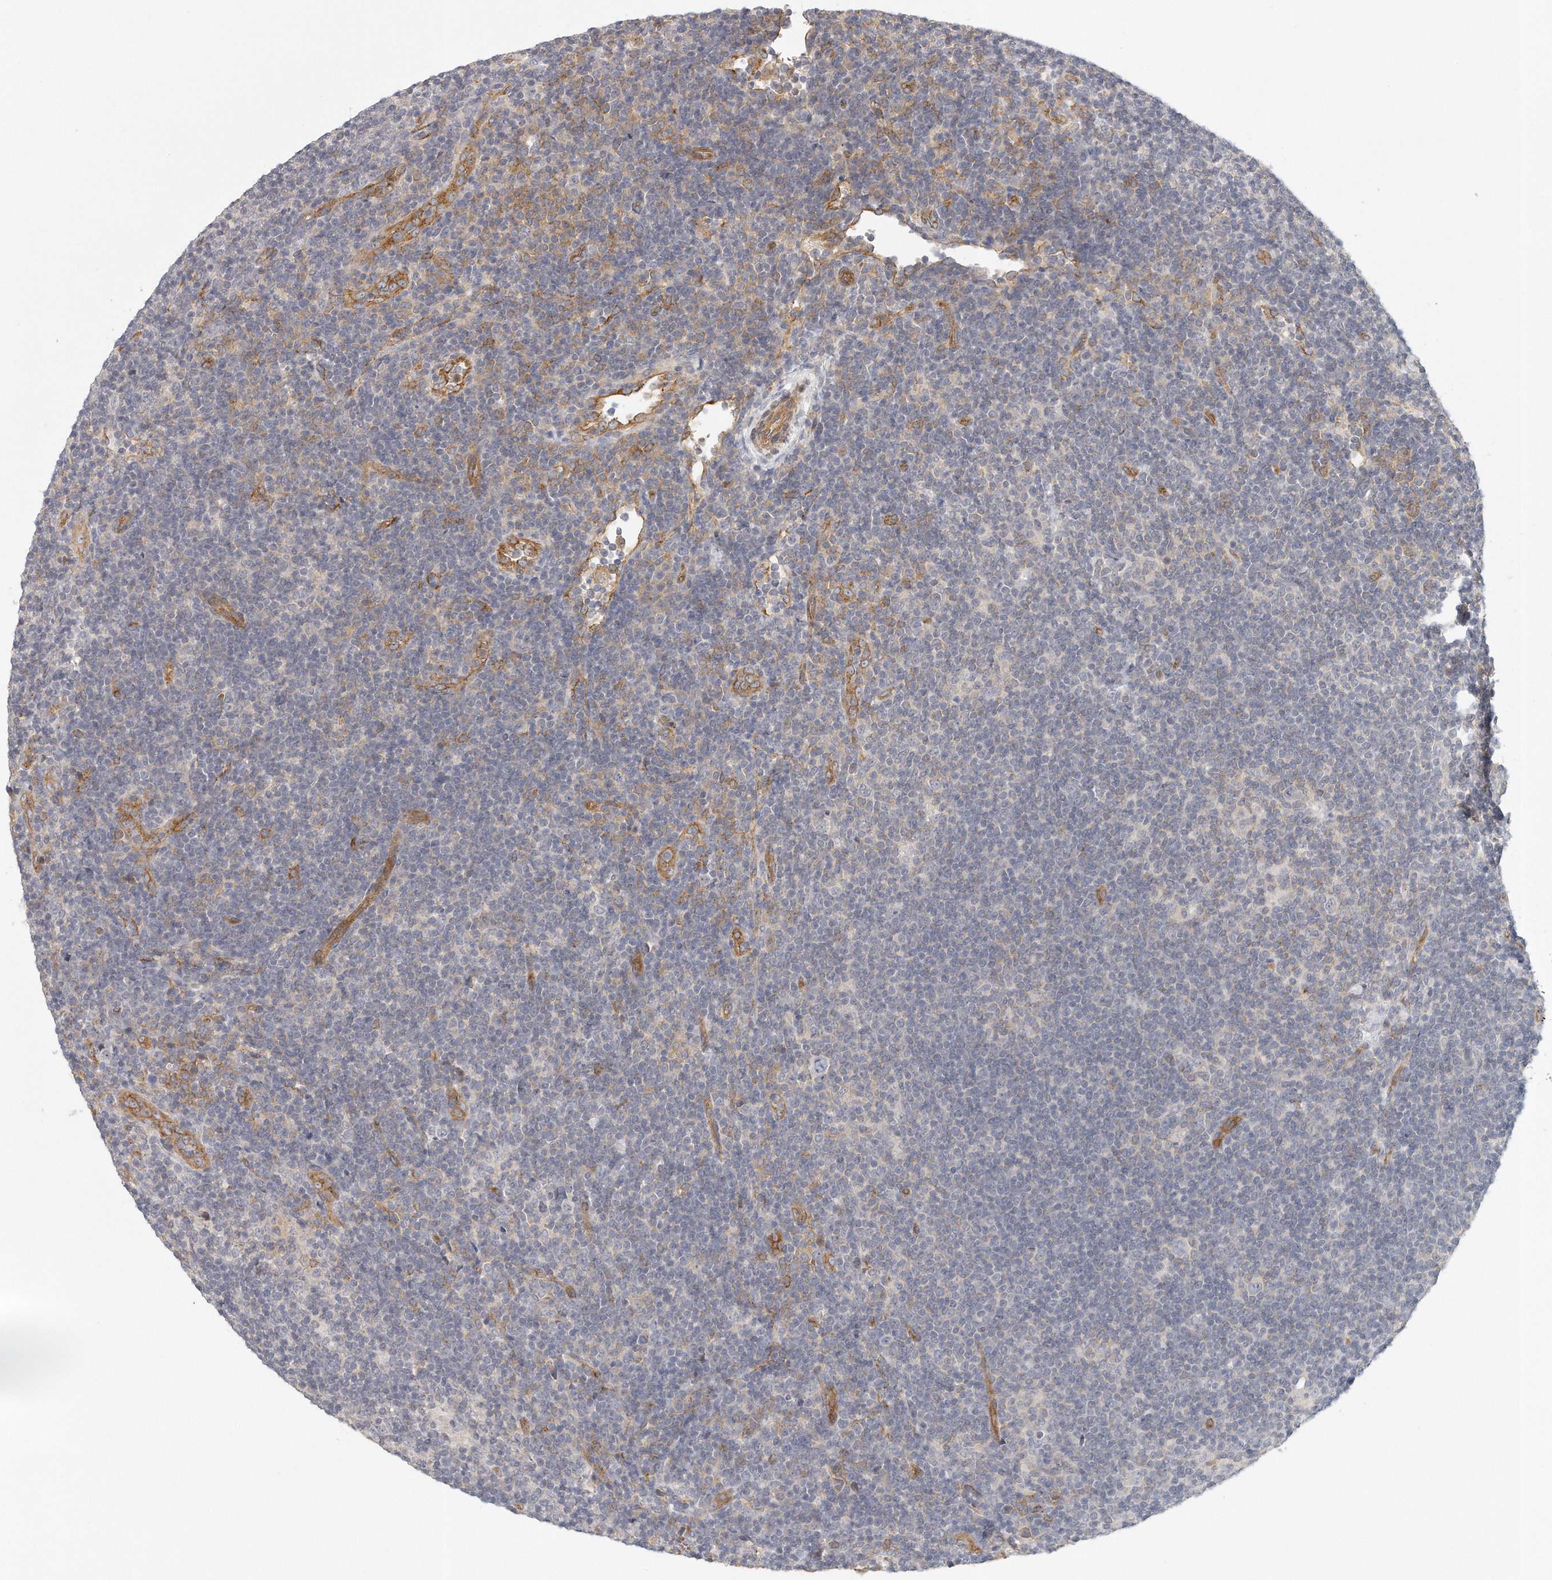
{"staining": {"intensity": "negative", "quantity": "none", "location": "none"}, "tissue": "lymphoma", "cell_type": "Tumor cells", "image_type": "cancer", "snomed": [{"axis": "morphology", "description": "Hodgkin's disease, NOS"}, {"axis": "topography", "description": "Lymph node"}], "caption": "This image is of lymphoma stained with immunohistochemistry to label a protein in brown with the nuclei are counter-stained blue. There is no staining in tumor cells.", "gene": "MTERF4", "patient": {"sex": "female", "age": 57}}